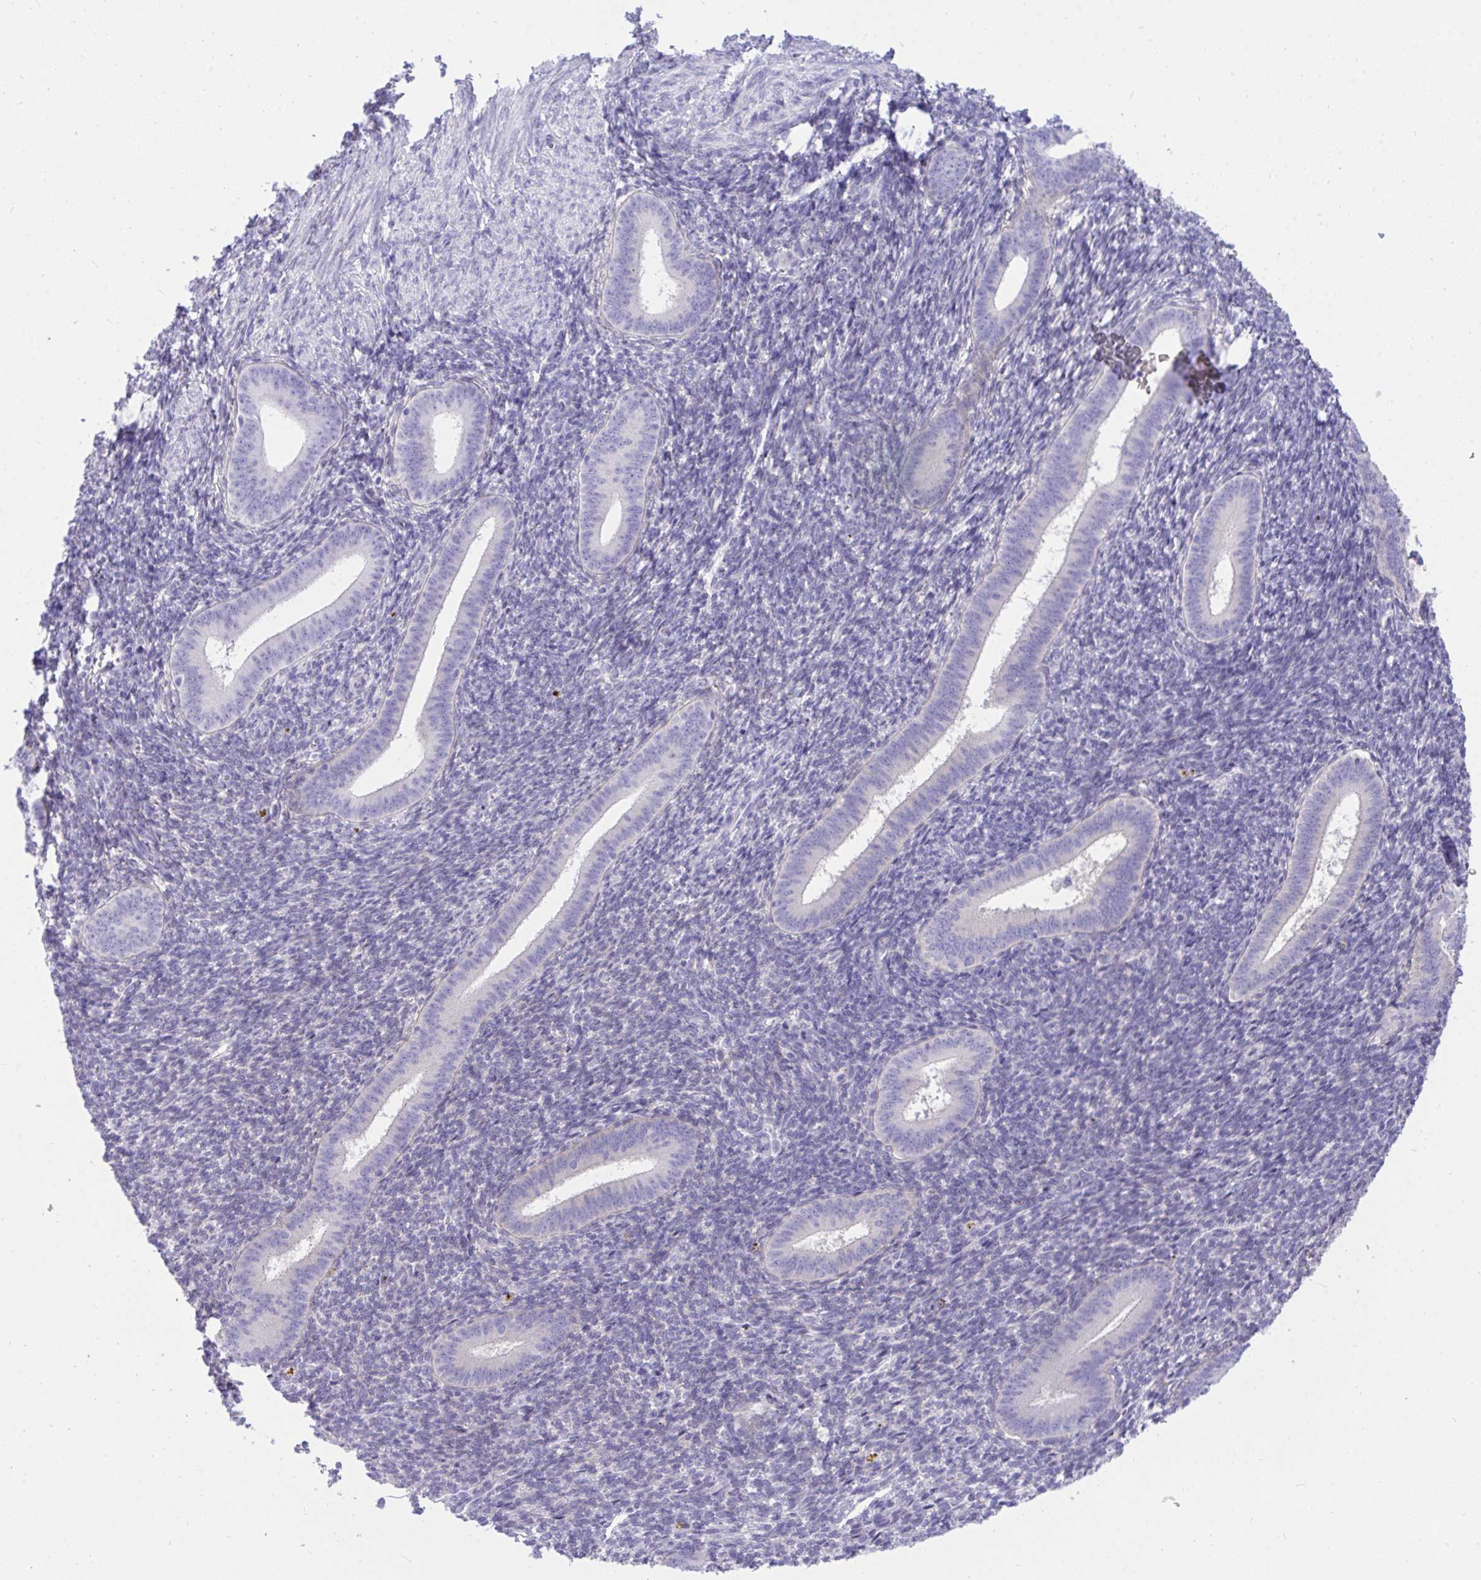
{"staining": {"intensity": "negative", "quantity": "none", "location": "none"}, "tissue": "endometrium", "cell_type": "Cells in endometrial stroma", "image_type": "normal", "snomed": [{"axis": "morphology", "description": "Normal tissue, NOS"}, {"axis": "topography", "description": "Endometrium"}], "caption": "Immunohistochemistry image of normal endometrium: human endometrium stained with DAB exhibits no significant protein expression in cells in endometrial stroma. (Brightfield microscopy of DAB (3,3'-diaminobenzidine) immunohistochemistry at high magnification).", "gene": "TLN2", "patient": {"sex": "female", "age": 25}}